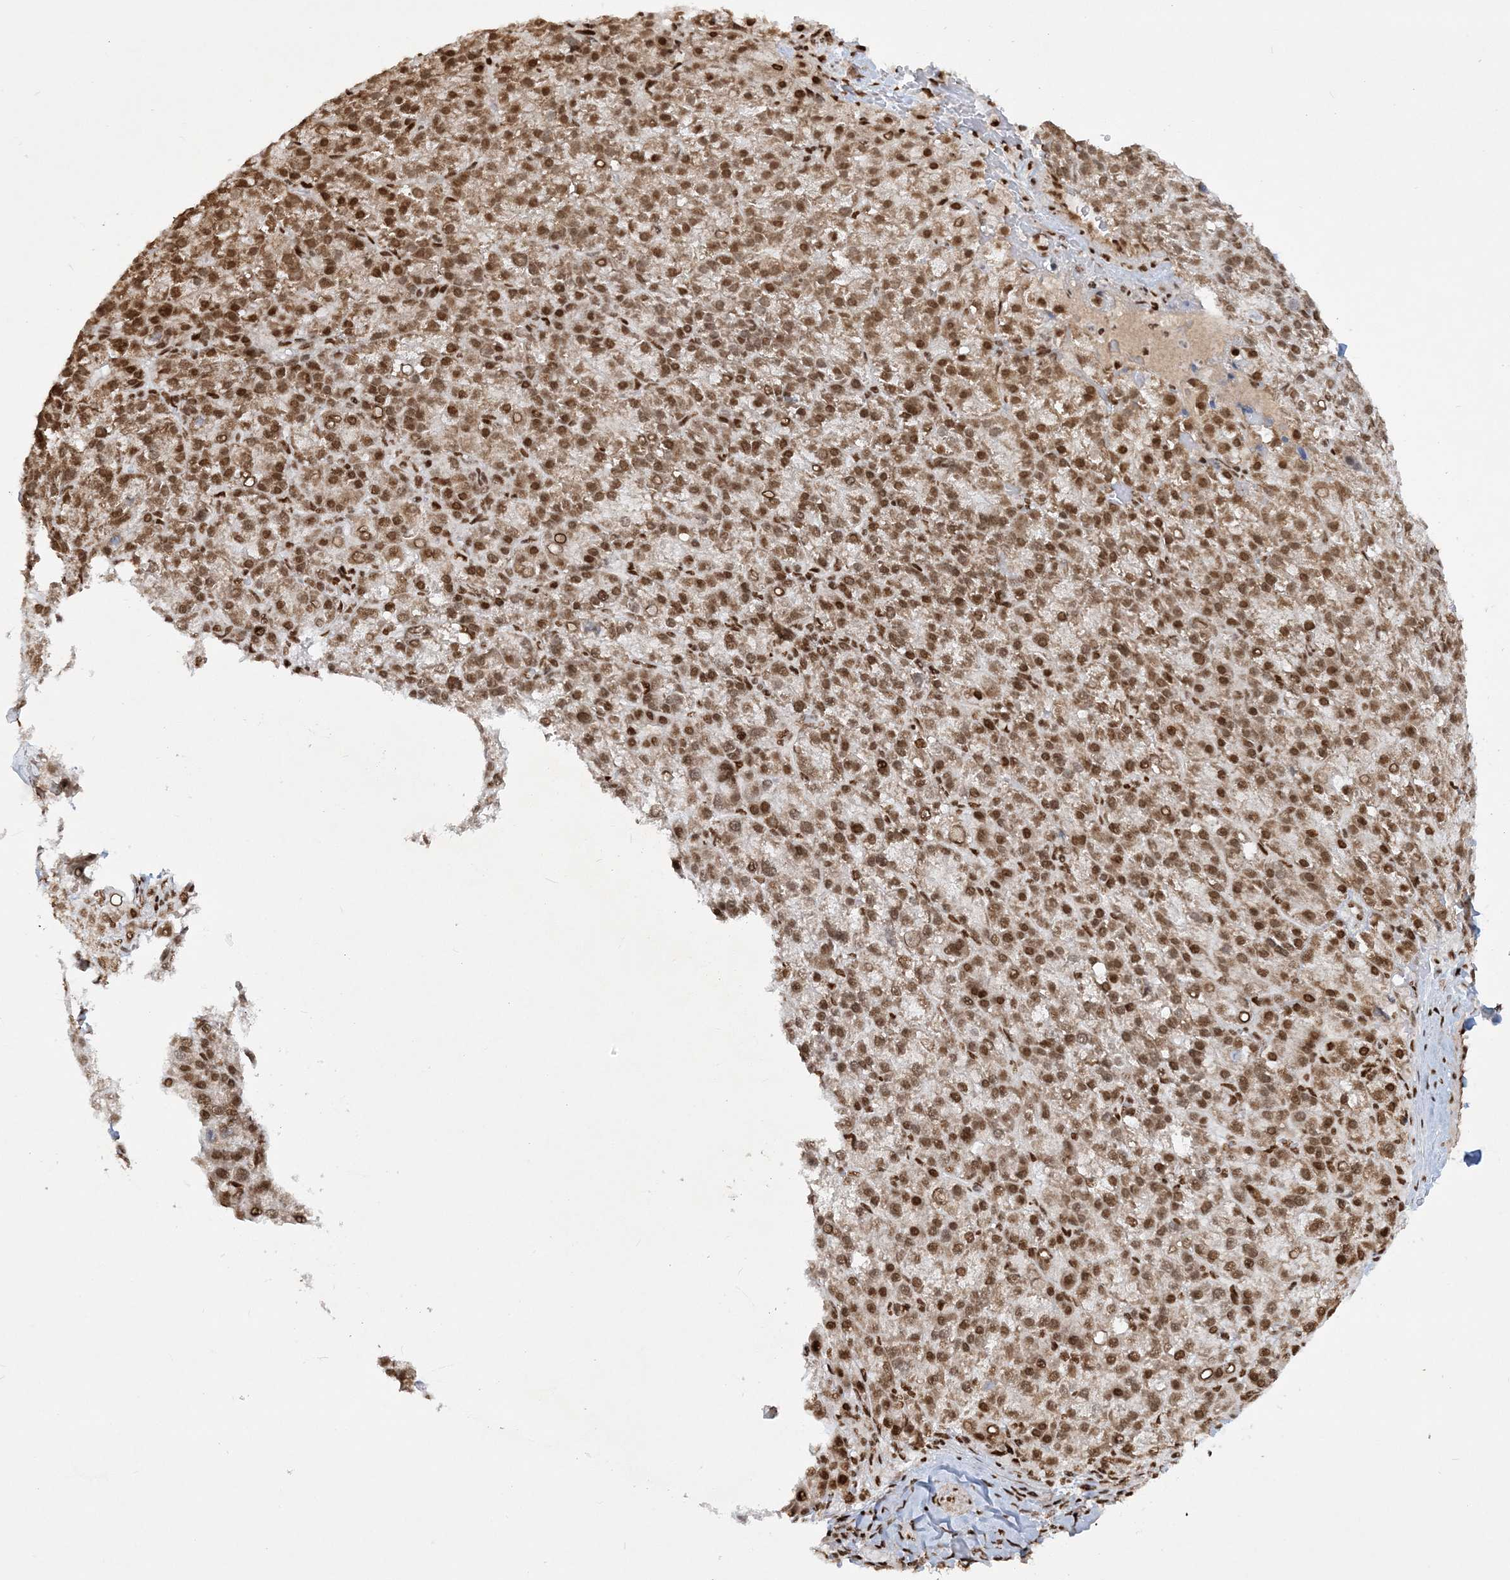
{"staining": {"intensity": "moderate", "quantity": ">75%", "location": "nuclear"}, "tissue": "liver cancer", "cell_type": "Tumor cells", "image_type": "cancer", "snomed": [{"axis": "morphology", "description": "Carcinoma, Hepatocellular, NOS"}, {"axis": "topography", "description": "Liver"}], "caption": "The photomicrograph displays immunohistochemical staining of liver hepatocellular carcinoma. There is moderate nuclear expression is identified in about >75% of tumor cells. Using DAB (brown) and hematoxylin (blue) stains, captured at high magnification using brightfield microscopy.", "gene": "DELE1", "patient": {"sex": "female", "age": 58}}